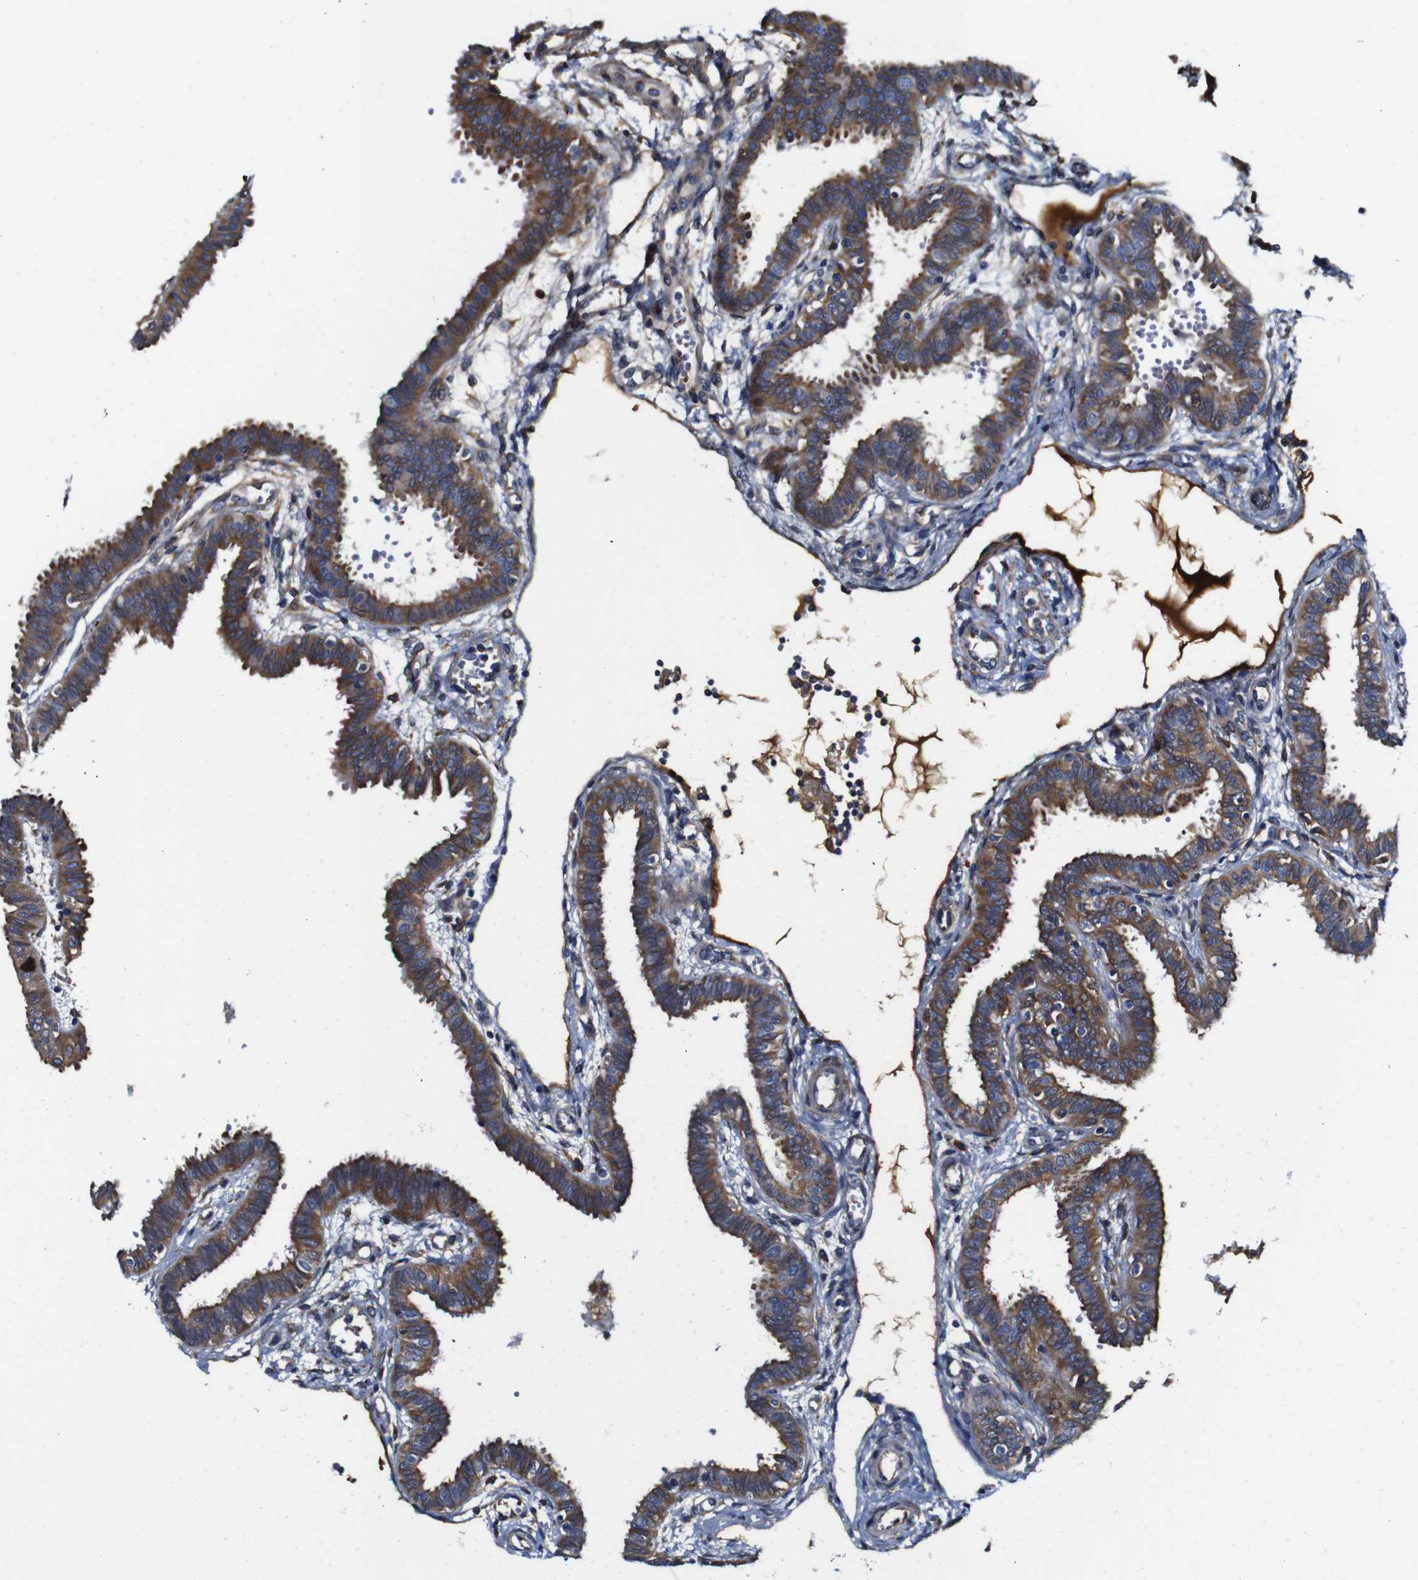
{"staining": {"intensity": "moderate", "quantity": ">75%", "location": "cytoplasmic/membranous"}, "tissue": "fallopian tube", "cell_type": "Glandular cells", "image_type": "normal", "snomed": [{"axis": "morphology", "description": "Normal tissue, NOS"}, {"axis": "topography", "description": "Fallopian tube"}], "caption": "Immunohistochemistry (IHC) micrograph of normal fallopian tube: fallopian tube stained using immunohistochemistry (IHC) displays medium levels of moderate protein expression localized specifically in the cytoplasmic/membranous of glandular cells, appearing as a cytoplasmic/membranous brown color.", "gene": "CLCC1", "patient": {"sex": "female", "age": 32}}